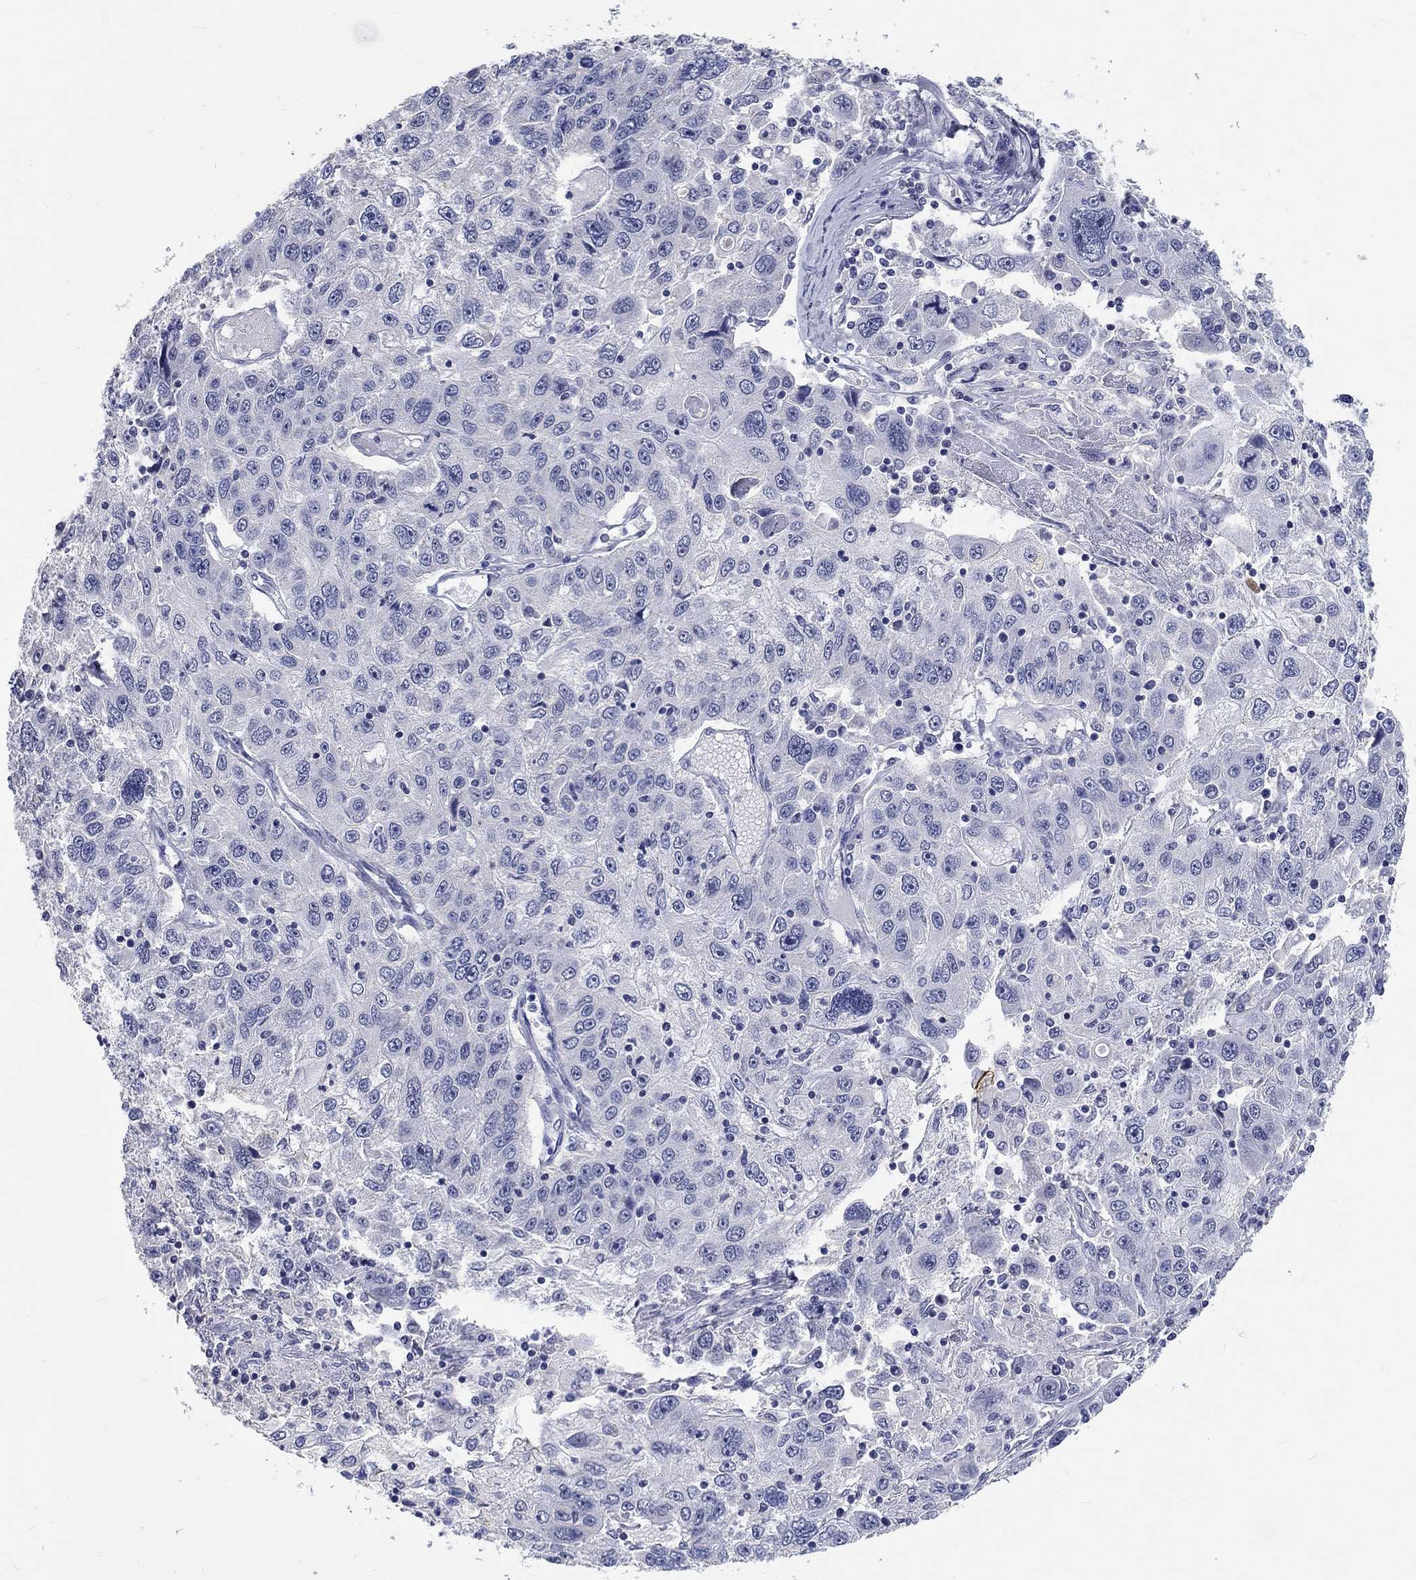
{"staining": {"intensity": "negative", "quantity": "none", "location": "none"}, "tissue": "stomach cancer", "cell_type": "Tumor cells", "image_type": "cancer", "snomed": [{"axis": "morphology", "description": "Adenocarcinoma, NOS"}, {"axis": "topography", "description": "Stomach"}], "caption": "Immunohistochemical staining of human stomach cancer (adenocarcinoma) displays no significant positivity in tumor cells.", "gene": "GRIN1", "patient": {"sex": "male", "age": 56}}